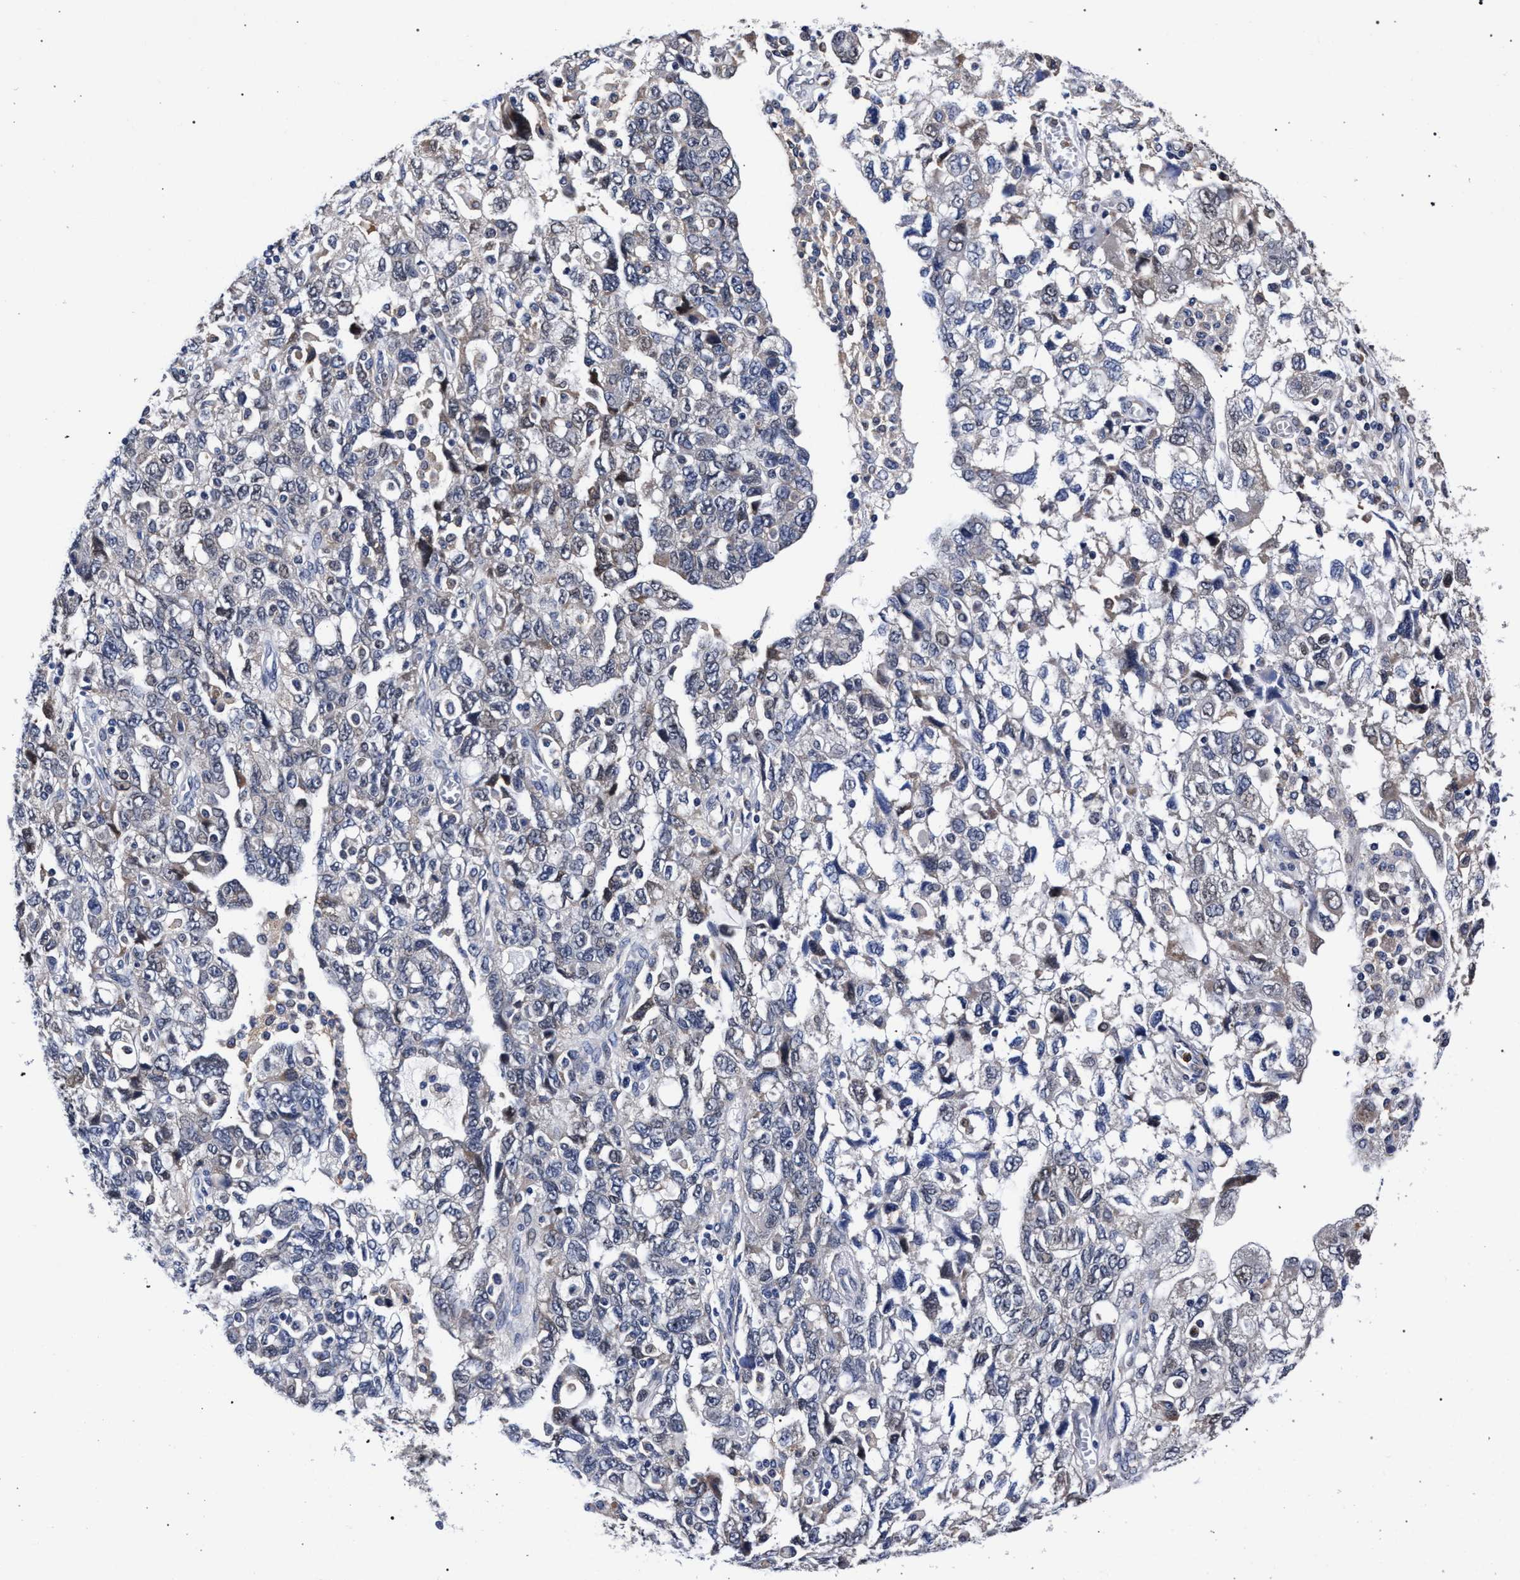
{"staining": {"intensity": "negative", "quantity": "none", "location": "none"}, "tissue": "ovarian cancer", "cell_type": "Tumor cells", "image_type": "cancer", "snomed": [{"axis": "morphology", "description": "Carcinoma, NOS"}, {"axis": "morphology", "description": "Cystadenocarcinoma, serous, NOS"}, {"axis": "topography", "description": "Ovary"}], "caption": "High power microscopy photomicrograph of an immunohistochemistry (IHC) histopathology image of serous cystadenocarcinoma (ovarian), revealing no significant expression in tumor cells. The staining is performed using DAB brown chromogen with nuclei counter-stained in using hematoxylin.", "gene": "ZNF462", "patient": {"sex": "female", "age": 69}}